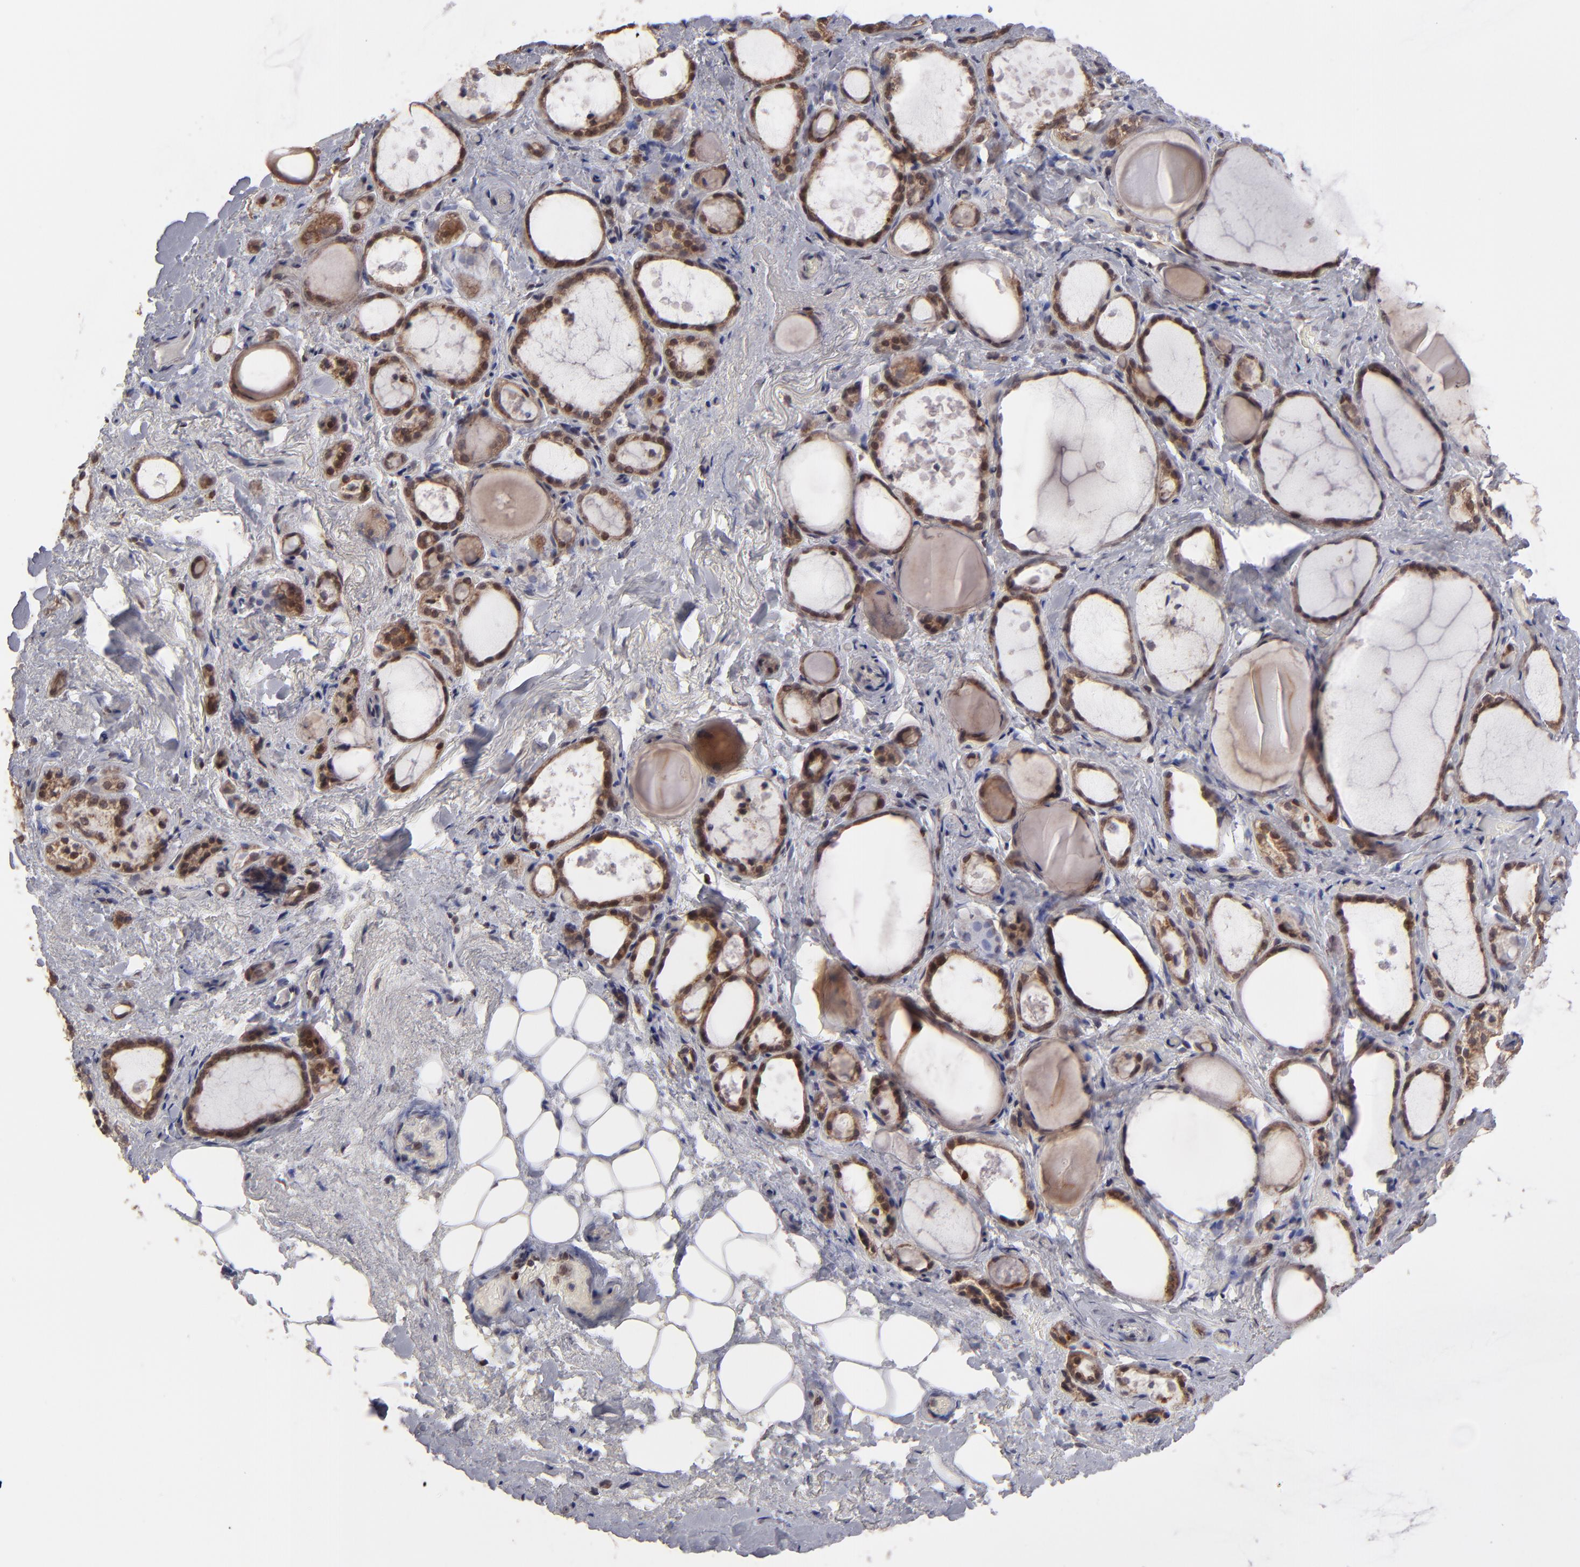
{"staining": {"intensity": "moderate", "quantity": ">75%", "location": "cytoplasmic/membranous,nuclear"}, "tissue": "thyroid gland", "cell_type": "Glandular cells", "image_type": "normal", "snomed": [{"axis": "morphology", "description": "Normal tissue, NOS"}, {"axis": "topography", "description": "Thyroid gland"}], "caption": "IHC of benign human thyroid gland shows medium levels of moderate cytoplasmic/membranous,nuclear staining in about >75% of glandular cells. (DAB IHC, brown staining for protein, blue staining for nuclei).", "gene": "SLC15A1", "patient": {"sex": "female", "age": 75}}